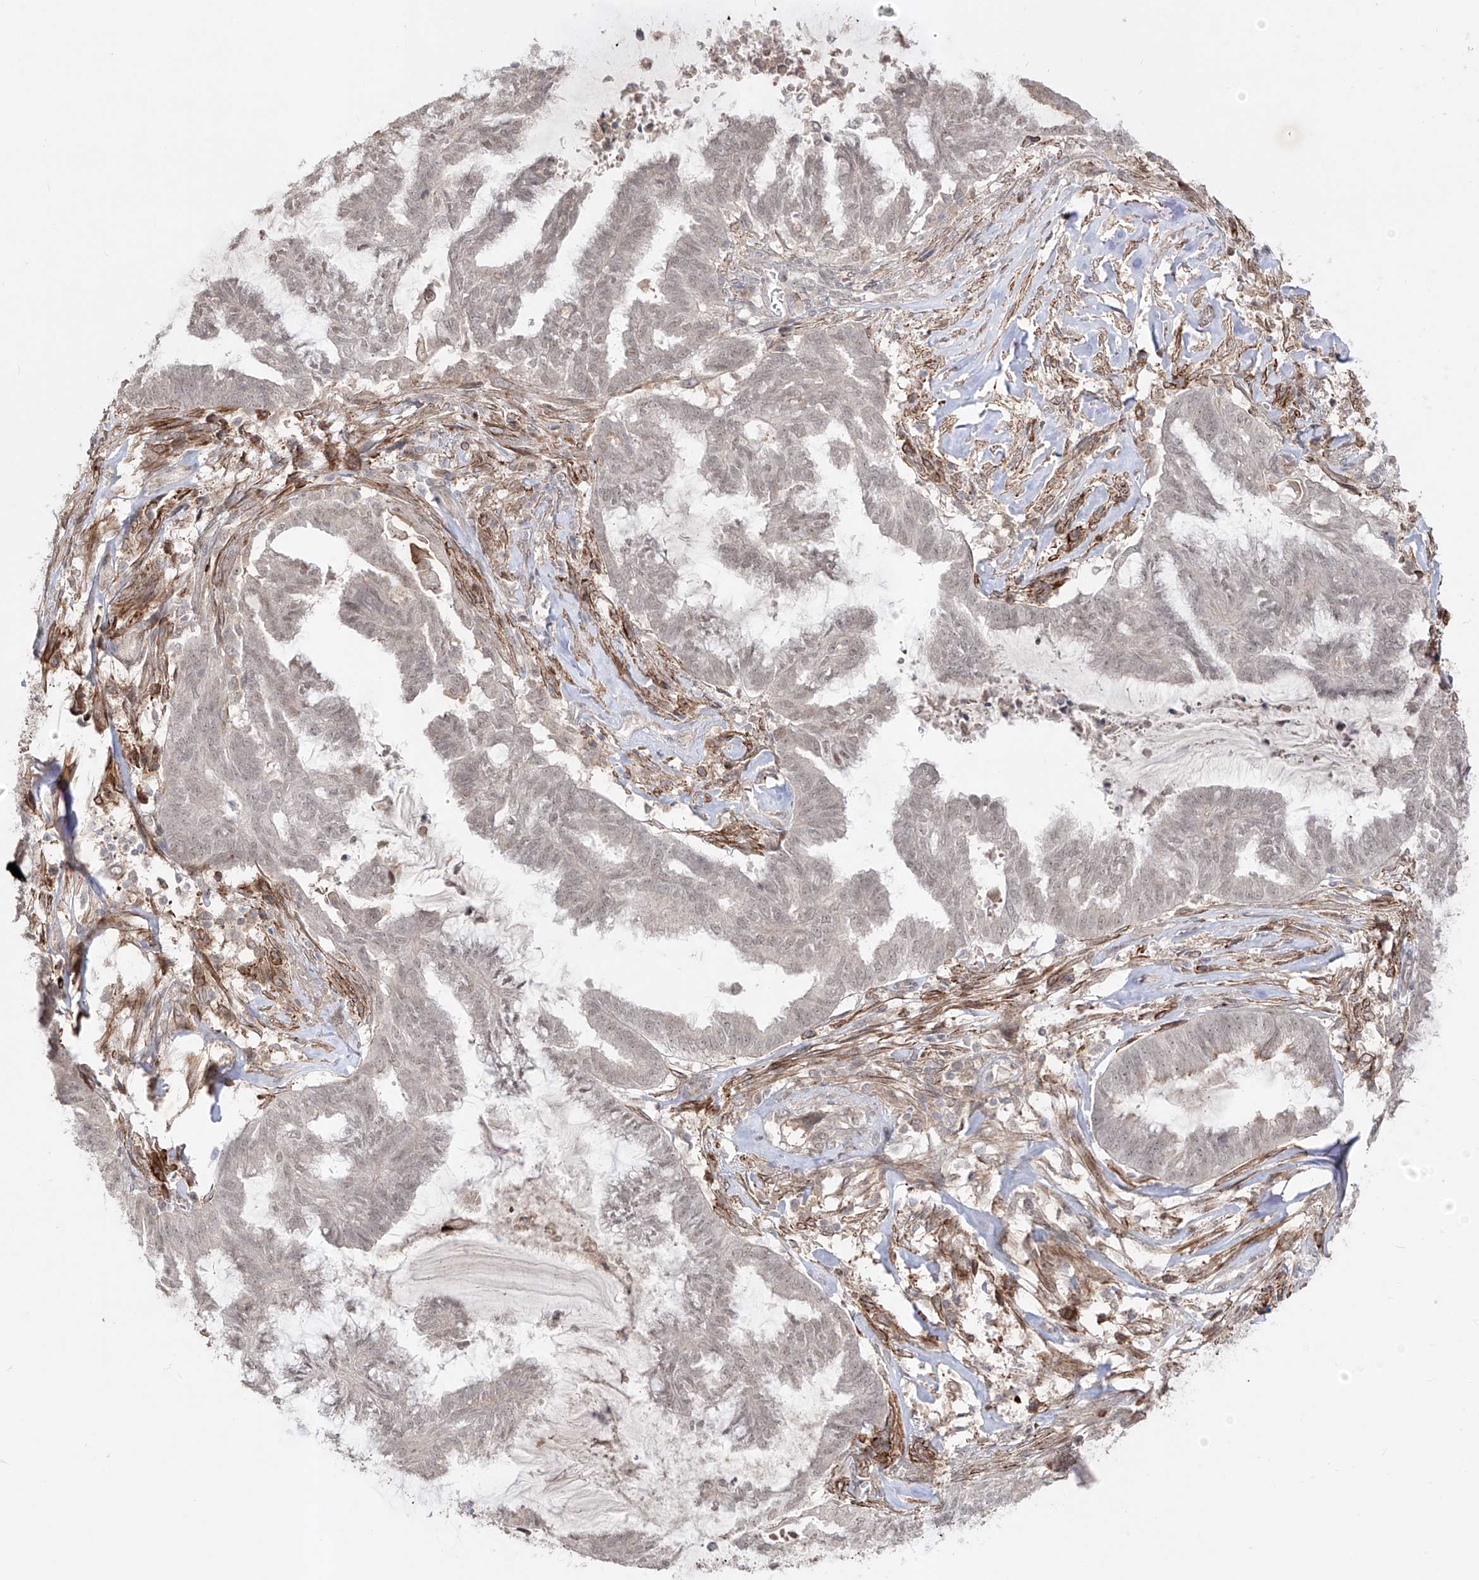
{"staining": {"intensity": "negative", "quantity": "none", "location": "none"}, "tissue": "endometrial cancer", "cell_type": "Tumor cells", "image_type": "cancer", "snomed": [{"axis": "morphology", "description": "Adenocarcinoma, NOS"}, {"axis": "topography", "description": "Endometrium"}], "caption": "A histopathology image of endometrial cancer stained for a protein displays no brown staining in tumor cells. (Brightfield microscopy of DAB immunohistochemistry at high magnification).", "gene": "KDM1B", "patient": {"sex": "female", "age": 86}}